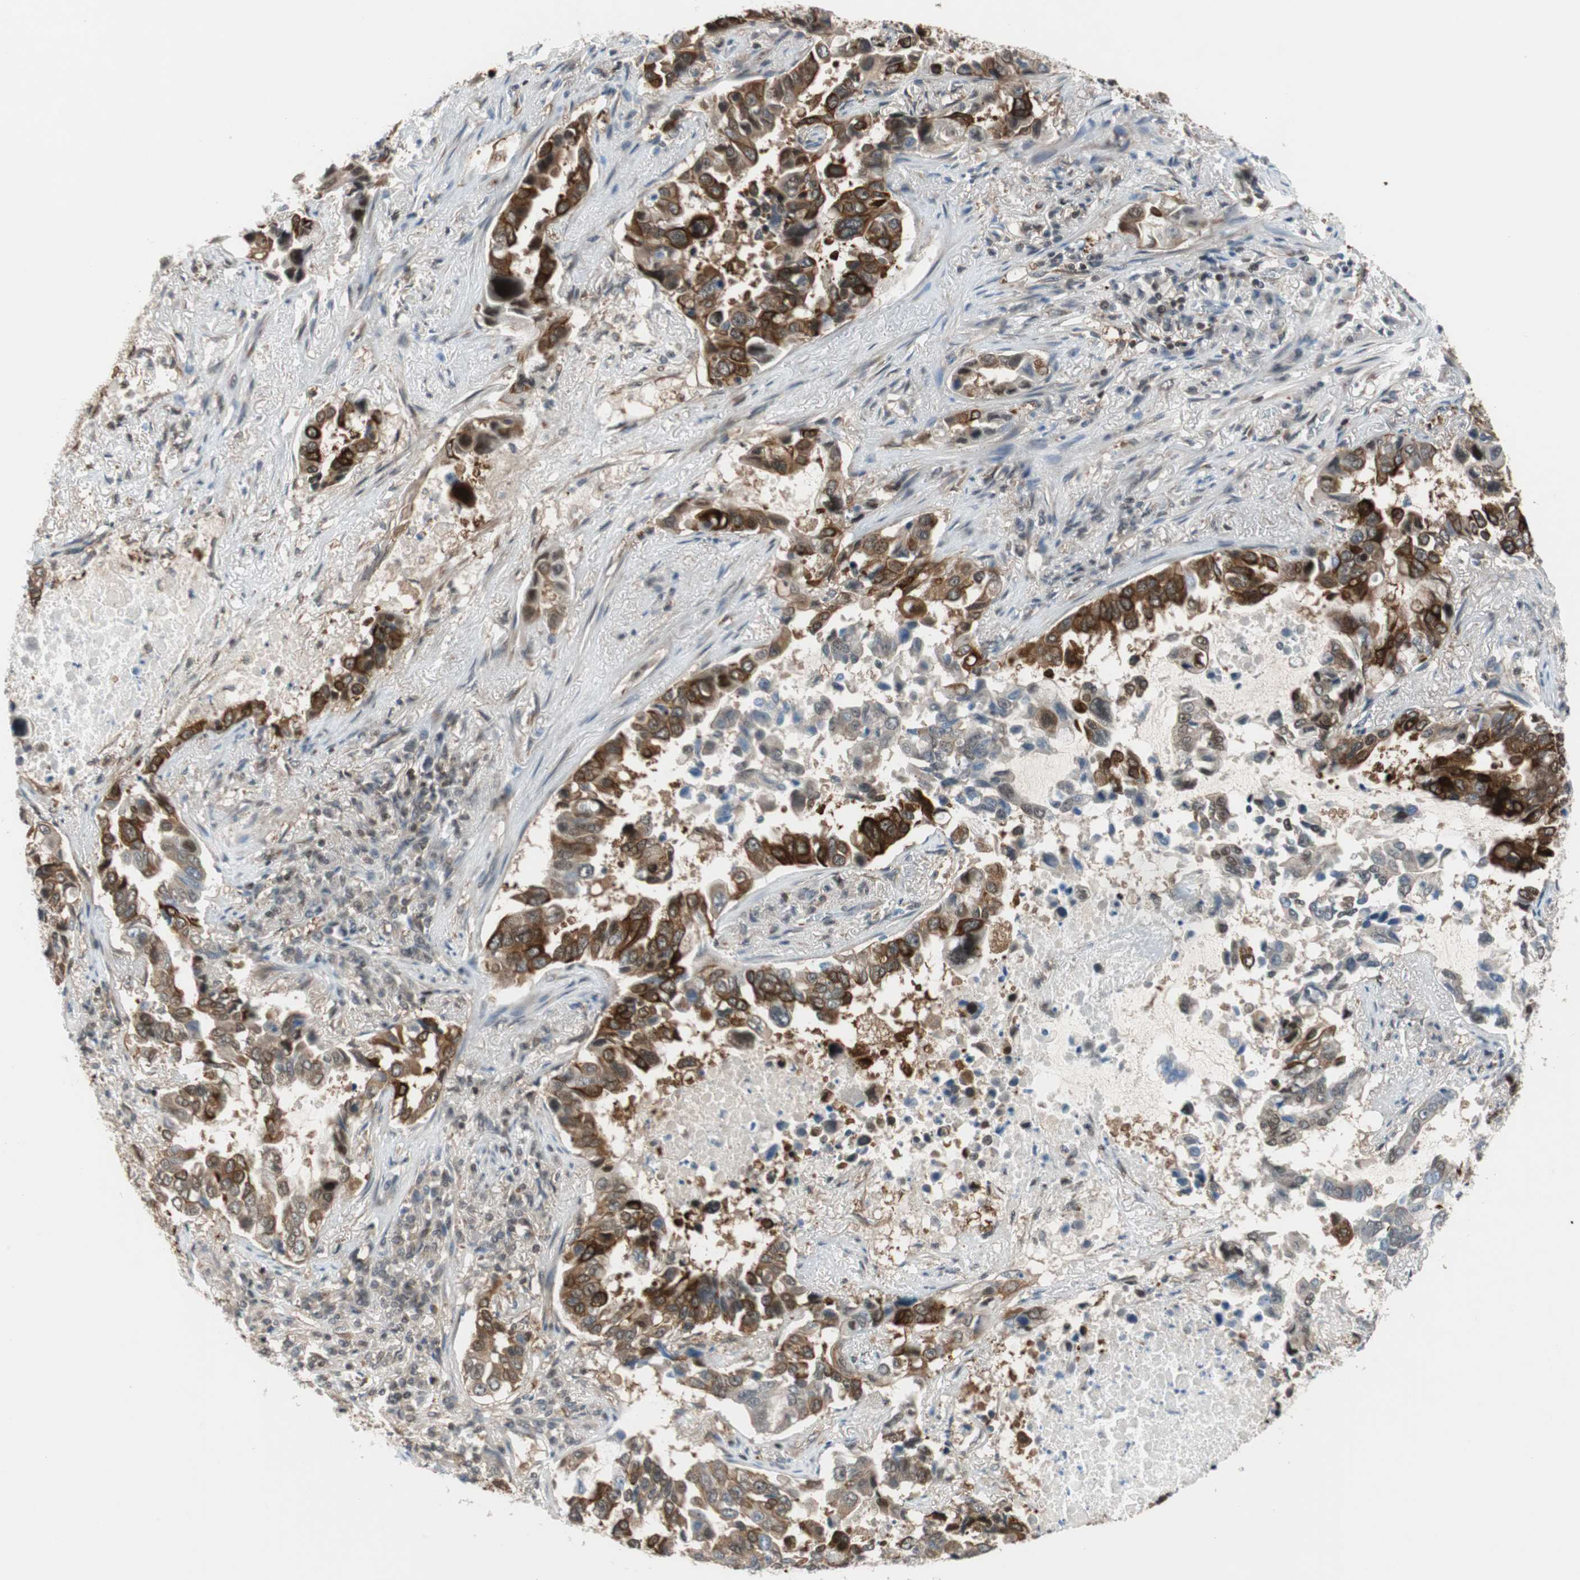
{"staining": {"intensity": "strong", "quantity": "25%-75%", "location": "cytoplasmic/membranous"}, "tissue": "lung cancer", "cell_type": "Tumor cells", "image_type": "cancer", "snomed": [{"axis": "morphology", "description": "Adenocarcinoma, NOS"}, {"axis": "topography", "description": "Lung"}], "caption": "Brown immunohistochemical staining in human lung adenocarcinoma displays strong cytoplasmic/membranous staining in about 25%-75% of tumor cells.", "gene": "ZNF512B", "patient": {"sex": "male", "age": 64}}